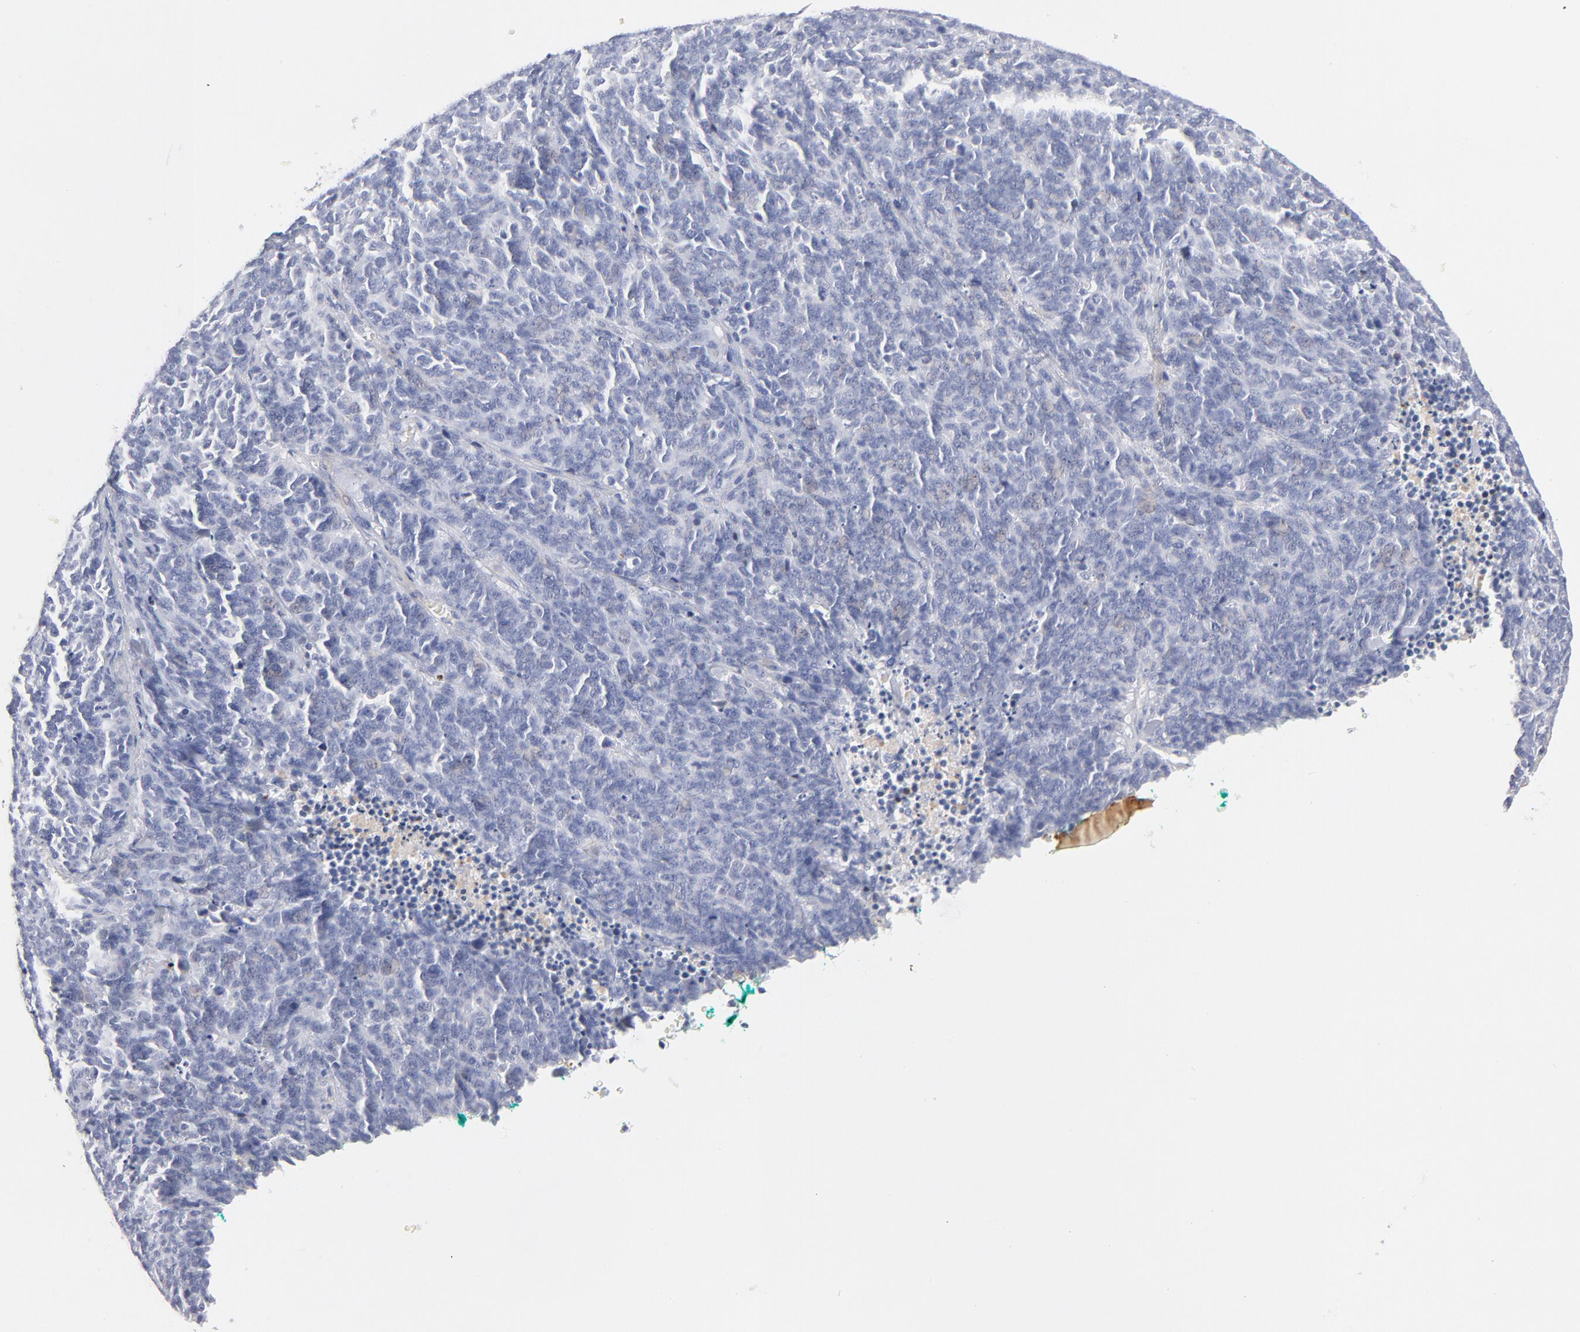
{"staining": {"intensity": "negative", "quantity": "none", "location": "none"}, "tissue": "lung cancer", "cell_type": "Tumor cells", "image_type": "cancer", "snomed": [{"axis": "morphology", "description": "Neoplasm, malignant, NOS"}, {"axis": "topography", "description": "Lung"}], "caption": "A high-resolution micrograph shows immunohistochemistry (IHC) staining of lung malignant neoplasm, which shows no significant expression in tumor cells. (DAB IHC, high magnification).", "gene": "PLAT", "patient": {"sex": "female", "age": 58}}